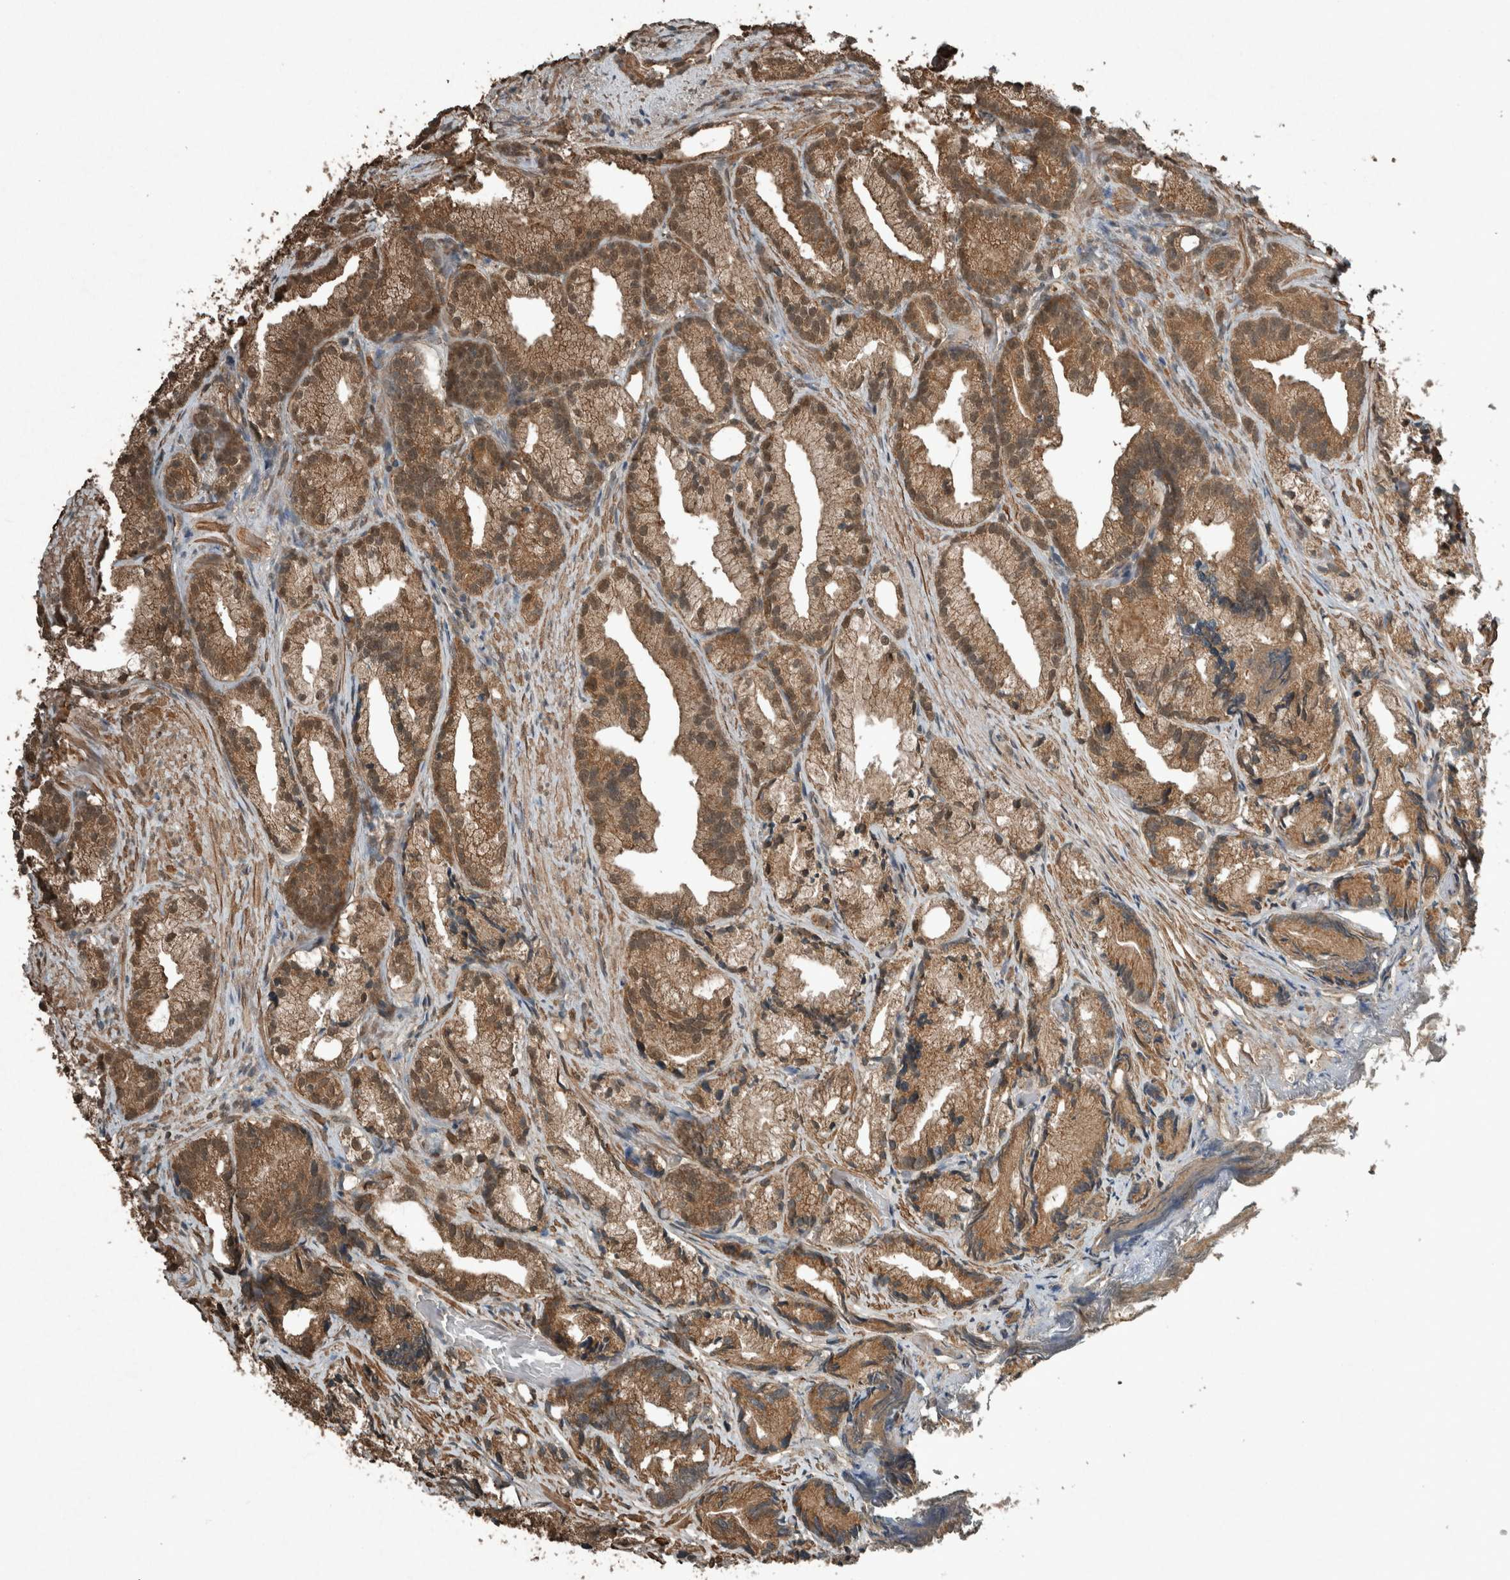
{"staining": {"intensity": "moderate", "quantity": ">75%", "location": "cytoplasmic/membranous,nuclear"}, "tissue": "prostate cancer", "cell_type": "Tumor cells", "image_type": "cancer", "snomed": [{"axis": "morphology", "description": "Adenocarcinoma, Low grade"}, {"axis": "topography", "description": "Prostate"}], "caption": "This image reveals immunohistochemistry staining of prostate cancer, with medium moderate cytoplasmic/membranous and nuclear positivity in approximately >75% of tumor cells.", "gene": "ARHGEF12", "patient": {"sex": "male", "age": 89}}